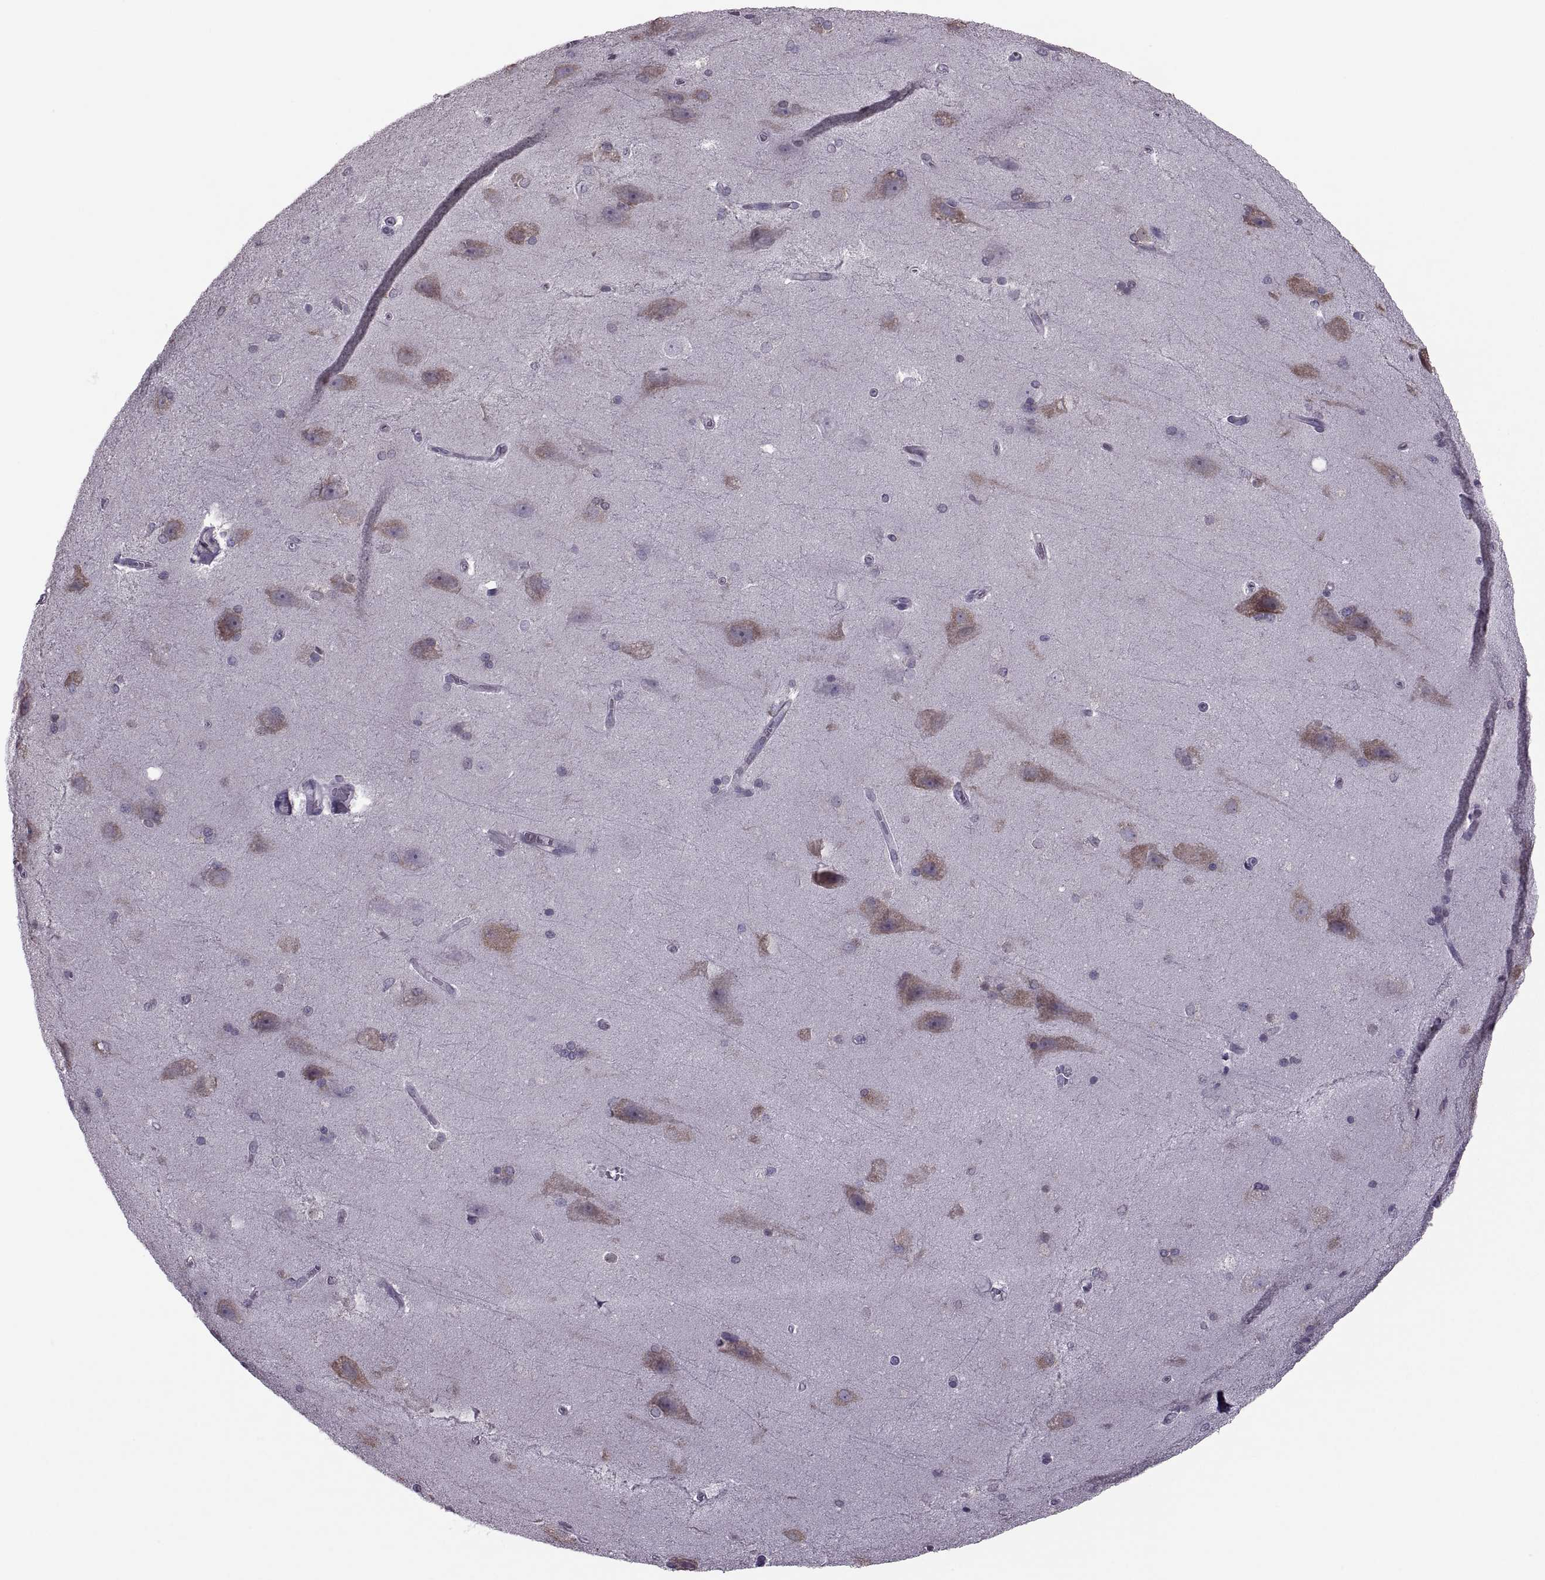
{"staining": {"intensity": "negative", "quantity": "none", "location": "none"}, "tissue": "hippocampus", "cell_type": "Glial cells", "image_type": "normal", "snomed": [{"axis": "morphology", "description": "Normal tissue, NOS"}, {"axis": "topography", "description": "Cerebral cortex"}, {"axis": "topography", "description": "Hippocampus"}], "caption": "A high-resolution micrograph shows immunohistochemistry staining of benign hippocampus, which shows no significant positivity in glial cells. (DAB IHC, high magnification).", "gene": "PABPC1", "patient": {"sex": "female", "age": 19}}